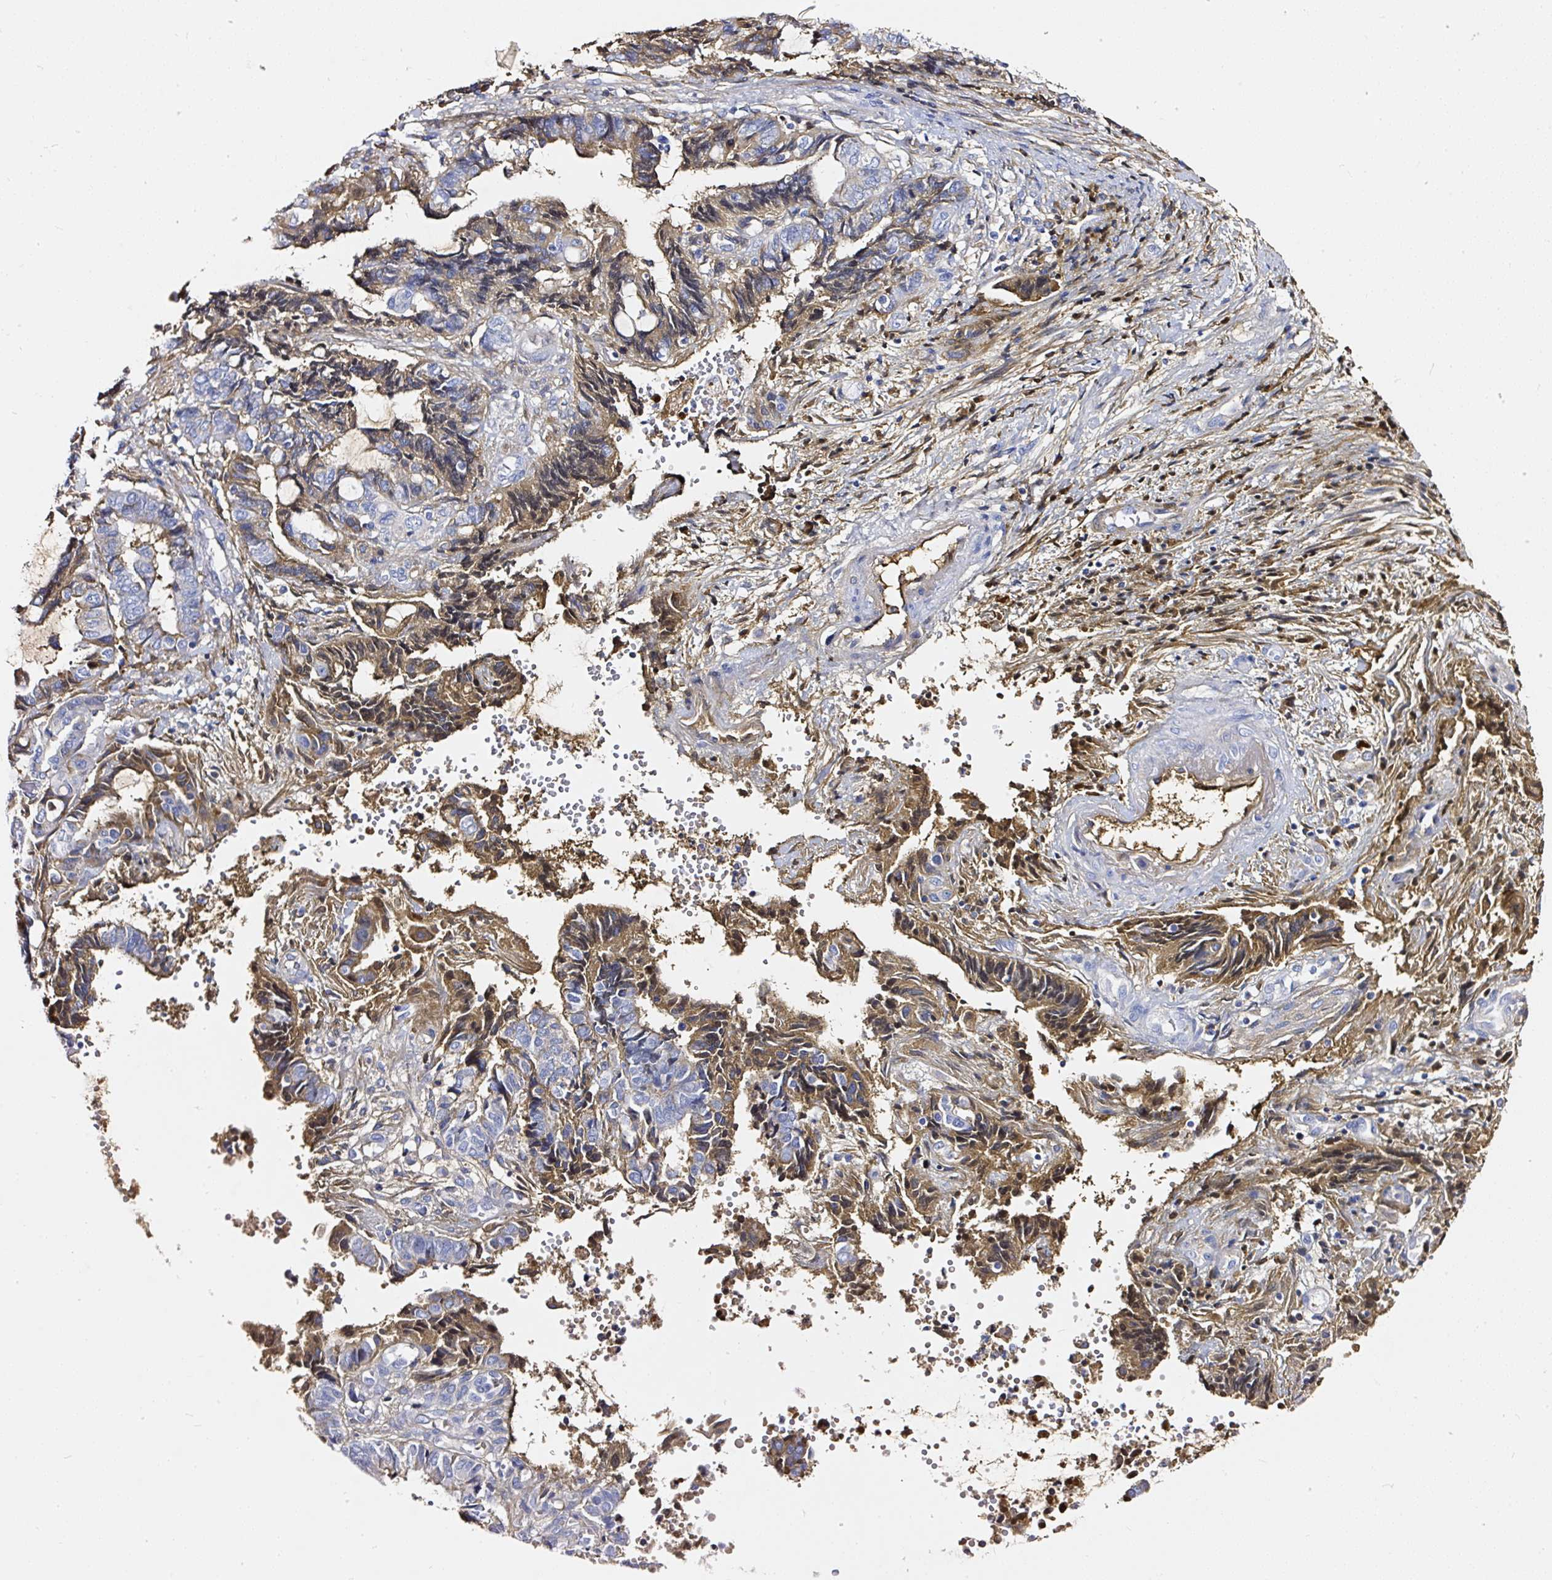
{"staining": {"intensity": "moderate", "quantity": "25%-75%", "location": "cytoplasmic/membranous"}, "tissue": "endometrial cancer", "cell_type": "Tumor cells", "image_type": "cancer", "snomed": [{"axis": "morphology", "description": "Adenocarcinoma, NOS"}, {"axis": "topography", "description": "Uterus"}, {"axis": "topography", "description": "Endometrium"}], "caption": "Brown immunohistochemical staining in human adenocarcinoma (endometrial) exhibits moderate cytoplasmic/membranous expression in about 25%-75% of tumor cells.", "gene": "CLEC3B", "patient": {"sex": "female", "age": 70}}